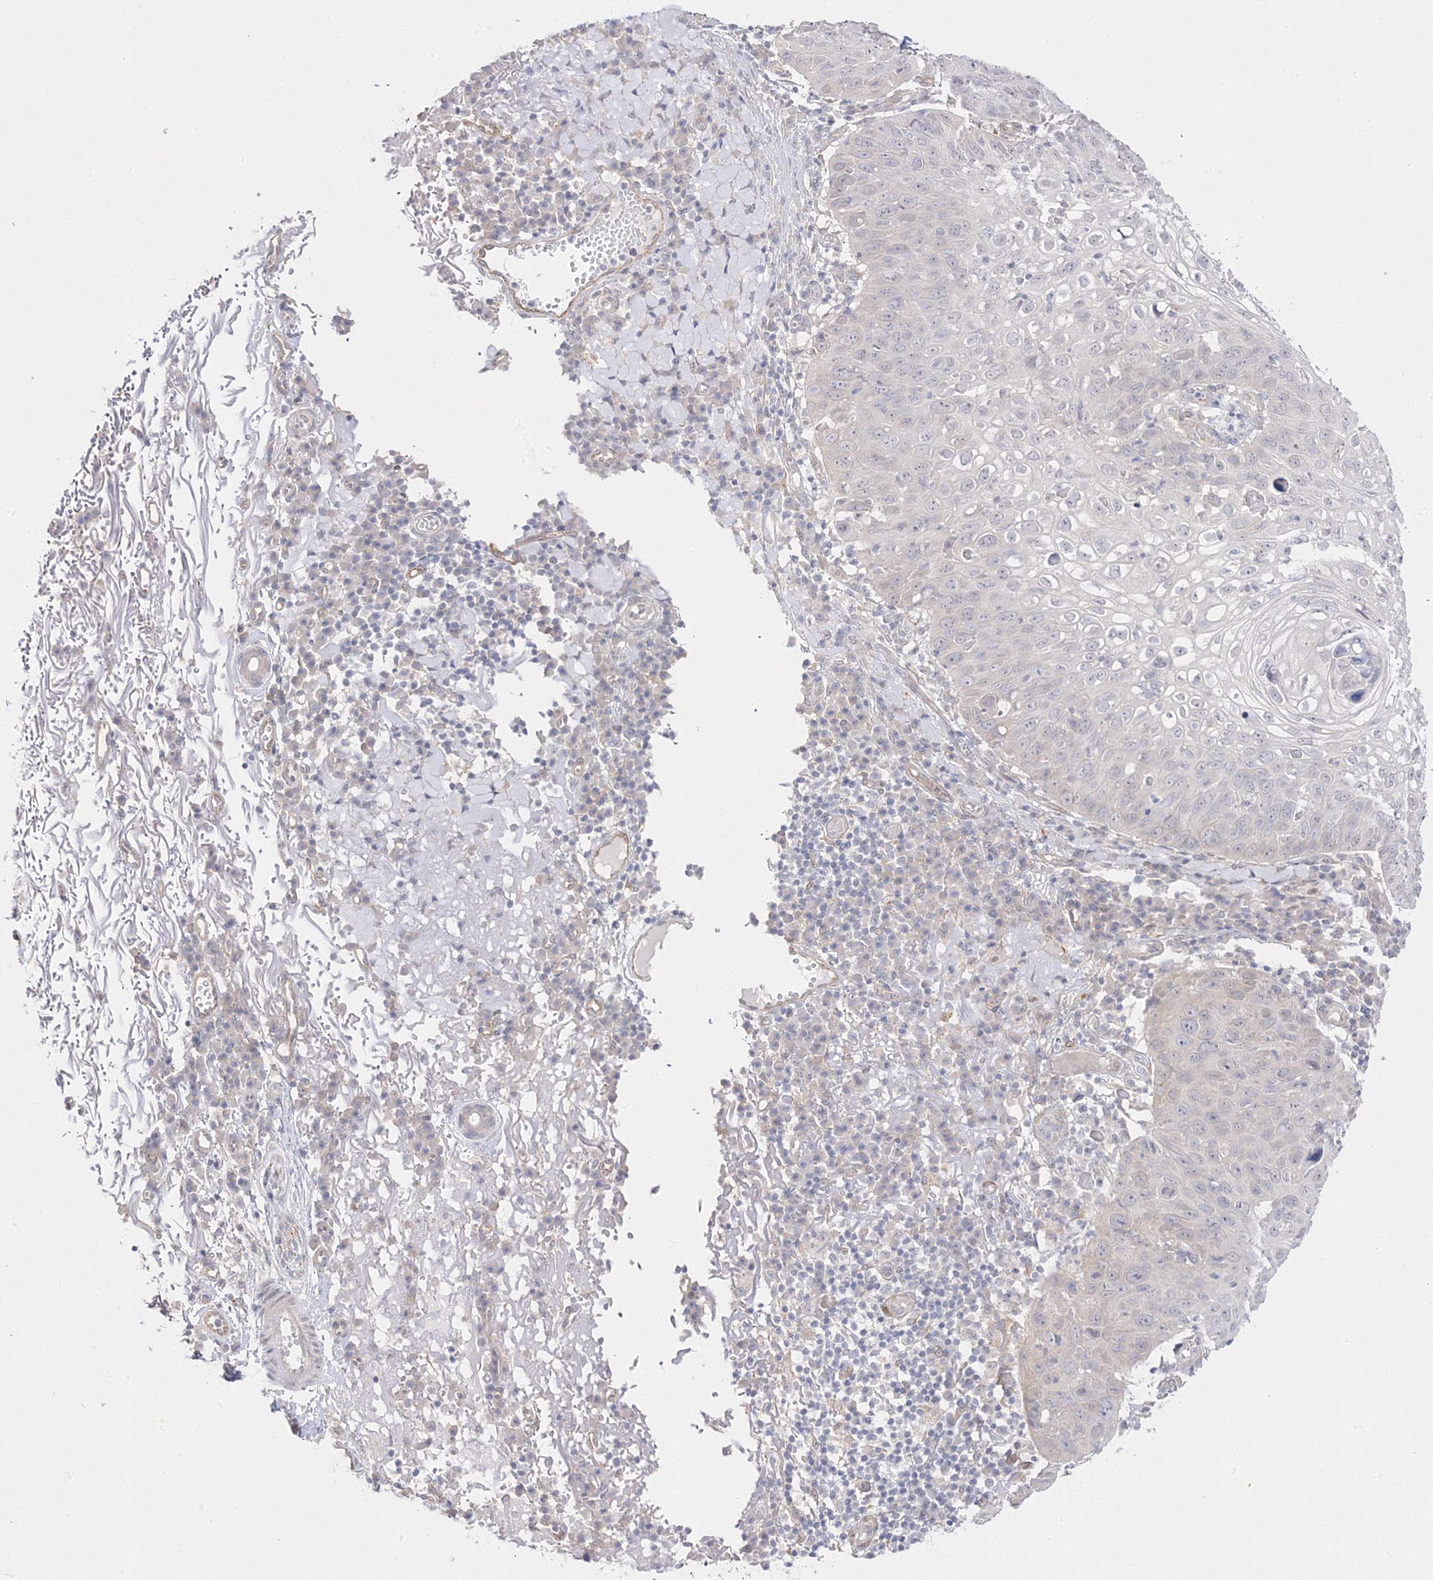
{"staining": {"intensity": "negative", "quantity": "none", "location": "none"}, "tissue": "skin cancer", "cell_type": "Tumor cells", "image_type": "cancer", "snomed": [{"axis": "morphology", "description": "Squamous cell carcinoma, NOS"}, {"axis": "topography", "description": "Skin"}], "caption": "A histopathology image of human skin squamous cell carcinoma is negative for staining in tumor cells.", "gene": "C2CD2", "patient": {"sex": "female", "age": 90}}